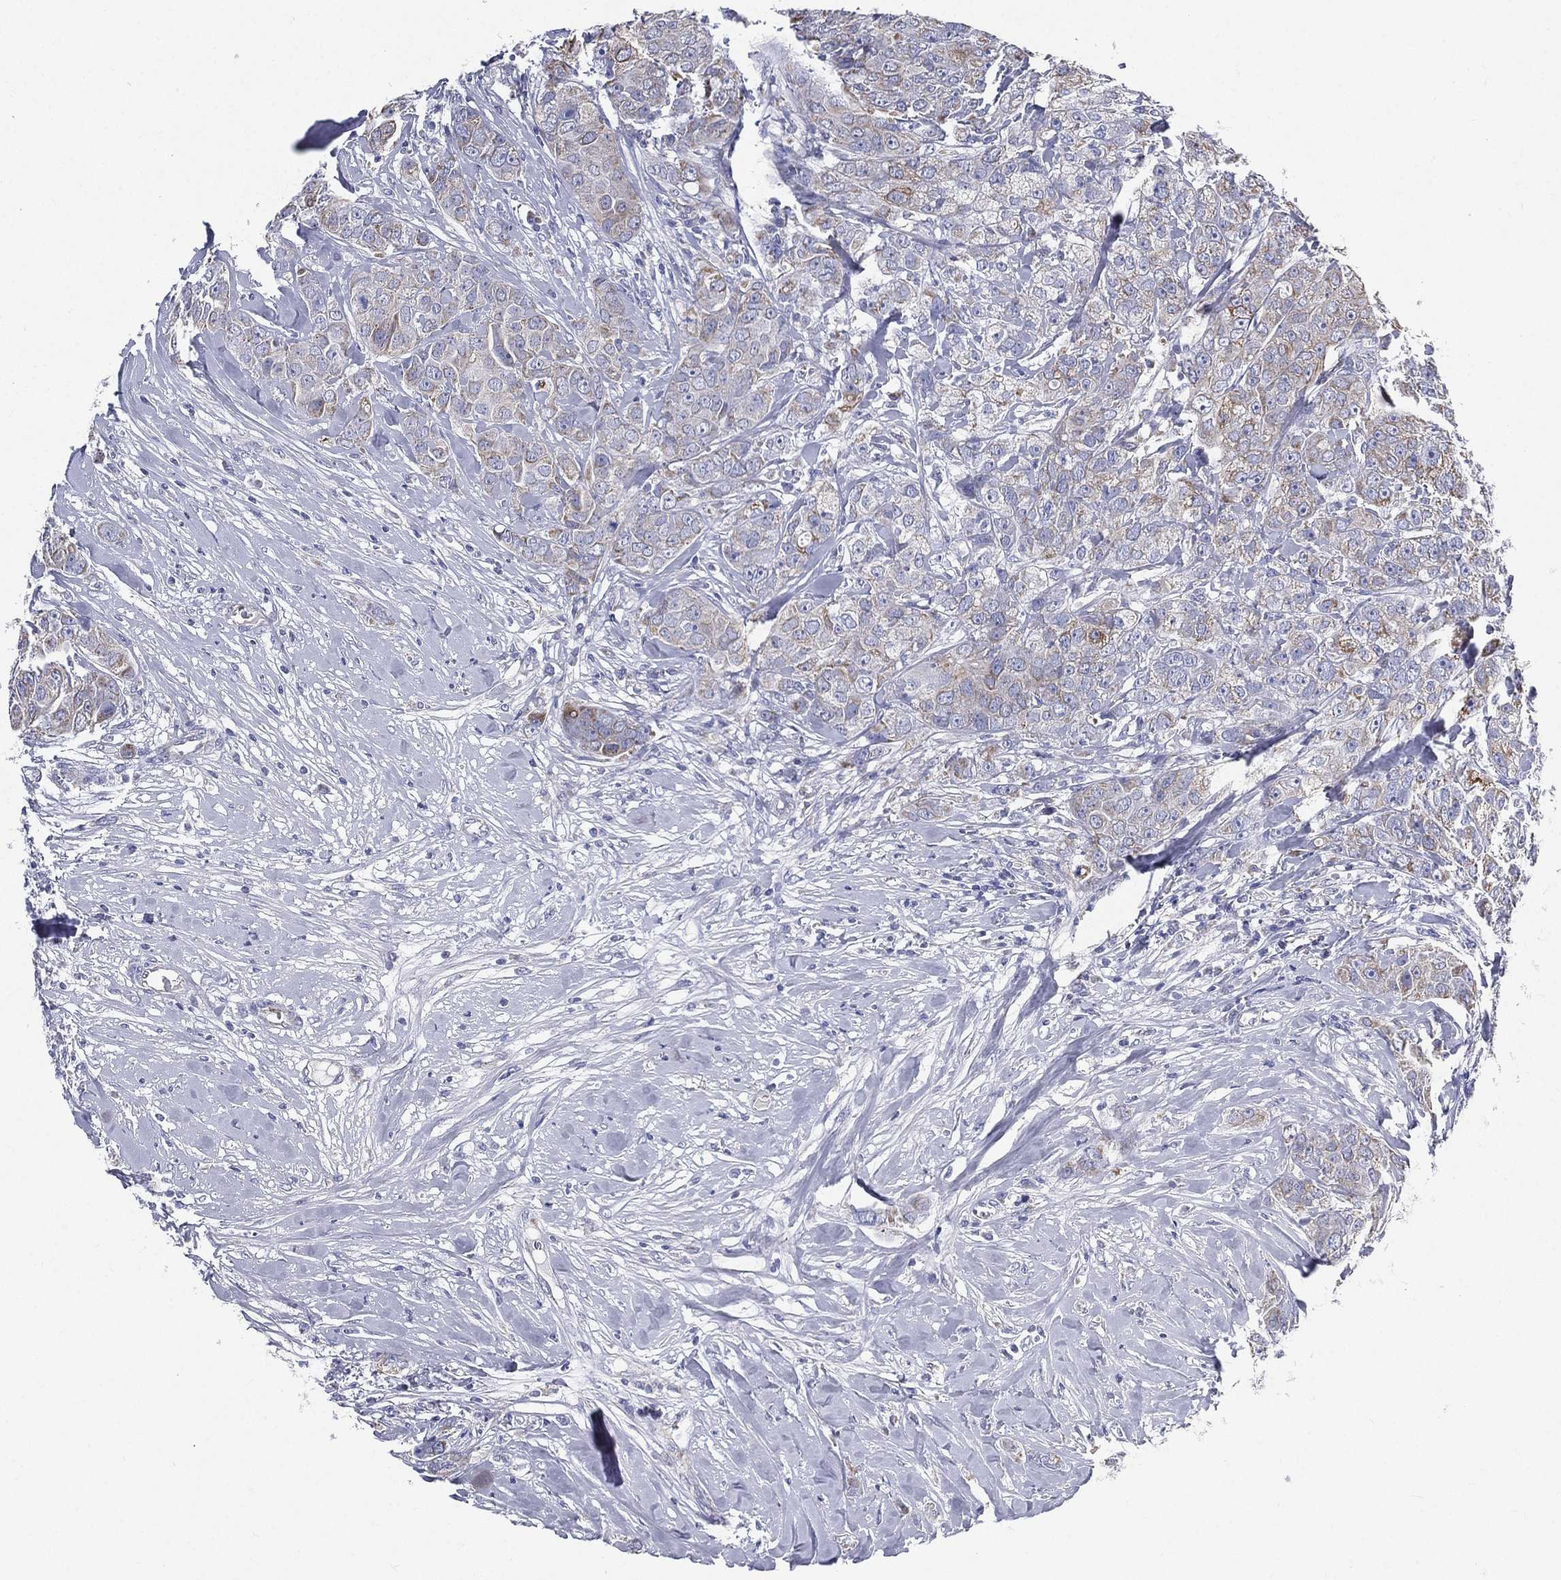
{"staining": {"intensity": "moderate", "quantity": "<25%", "location": "cytoplasmic/membranous"}, "tissue": "breast cancer", "cell_type": "Tumor cells", "image_type": "cancer", "snomed": [{"axis": "morphology", "description": "Duct carcinoma"}, {"axis": "topography", "description": "Breast"}], "caption": "Human intraductal carcinoma (breast) stained with a protein marker reveals moderate staining in tumor cells.", "gene": "PWWP3A", "patient": {"sex": "female", "age": 43}}